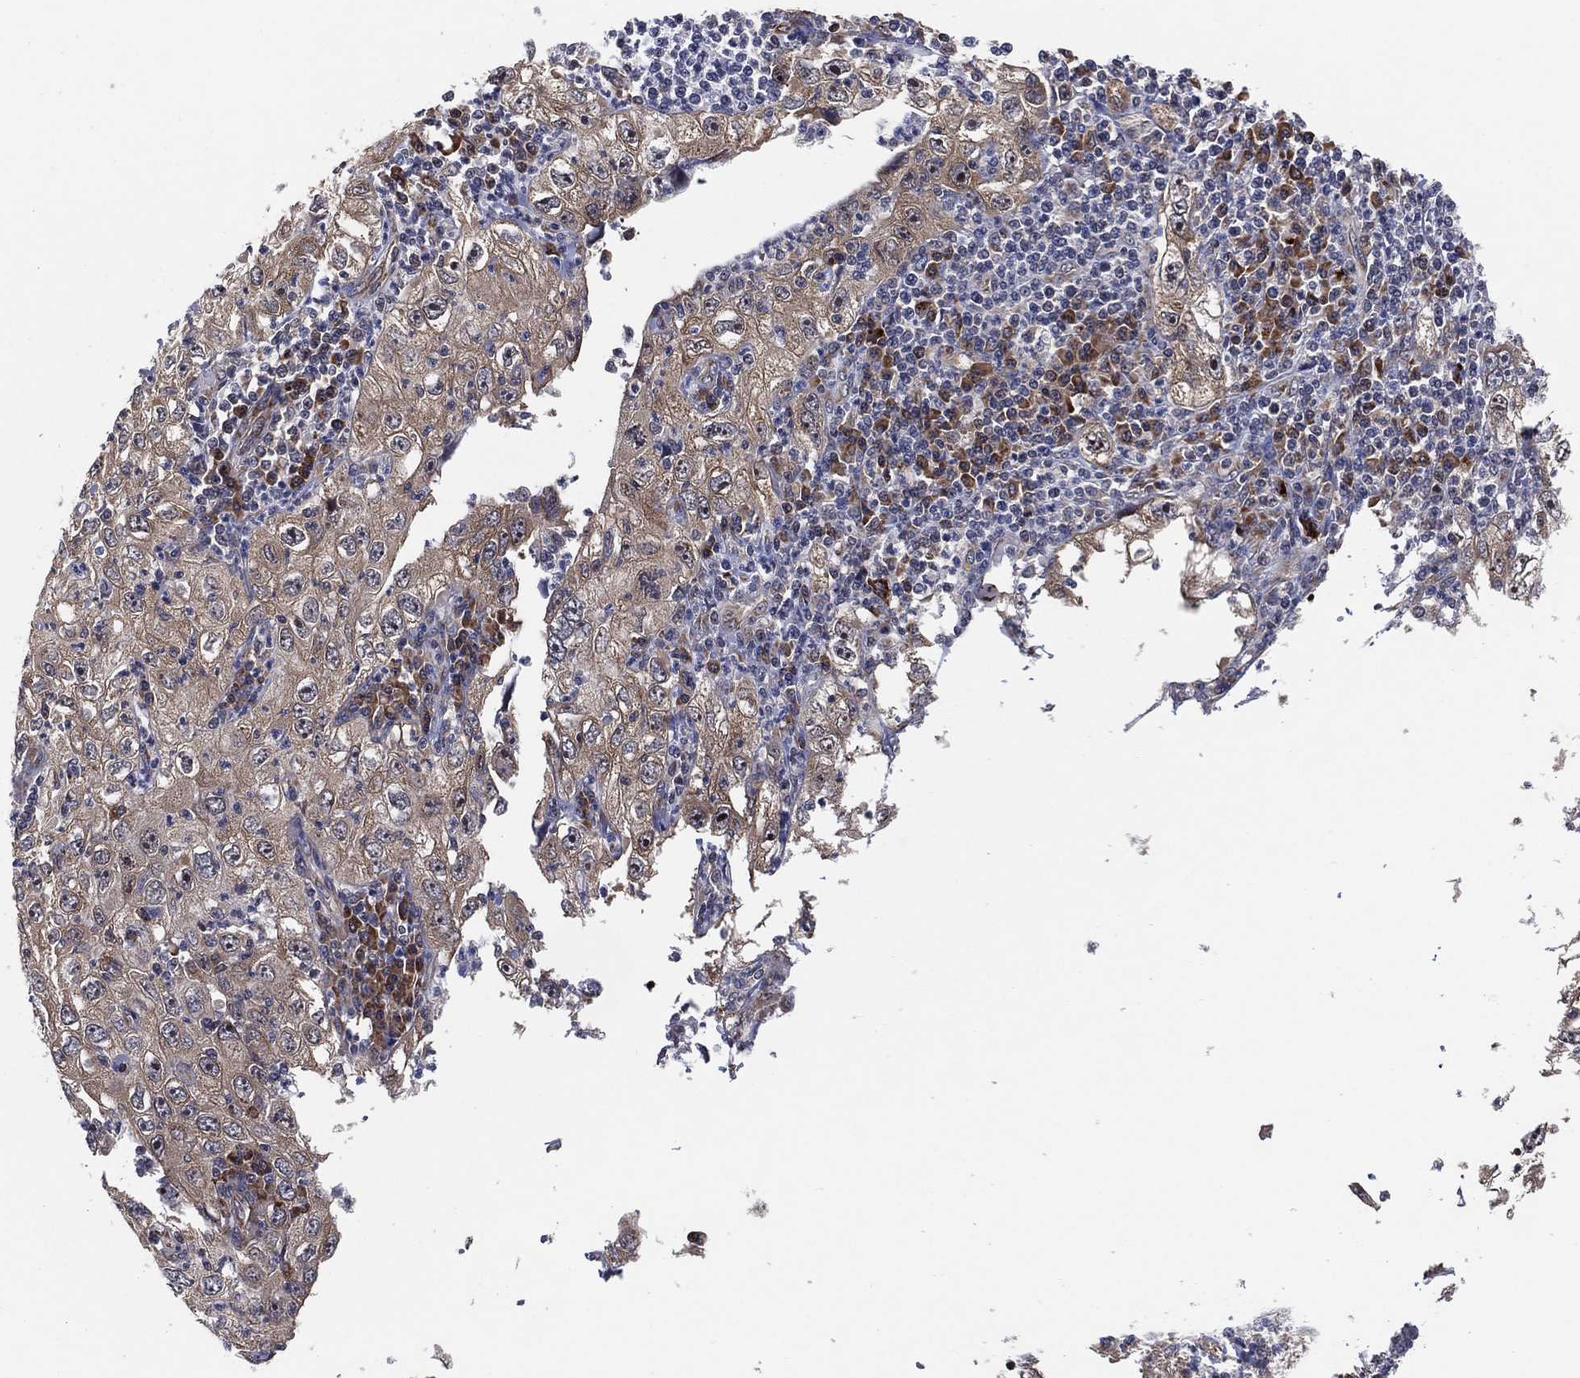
{"staining": {"intensity": "negative", "quantity": "none", "location": "none"}, "tissue": "cervical cancer", "cell_type": "Tumor cells", "image_type": "cancer", "snomed": [{"axis": "morphology", "description": "Squamous cell carcinoma, NOS"}, {"axis": "topography", "description": "Cervix"}], "caption": "Squamous cell carcinoma (cervical) was stained to show a protein in brown. There is no significant expression in tumor cells. (Brightfield microscopy of DAB immunohistochemistry (IHC) at high magnification).", "gene": "FAM104A", "patient": {"sex": "female", "age": 24}}